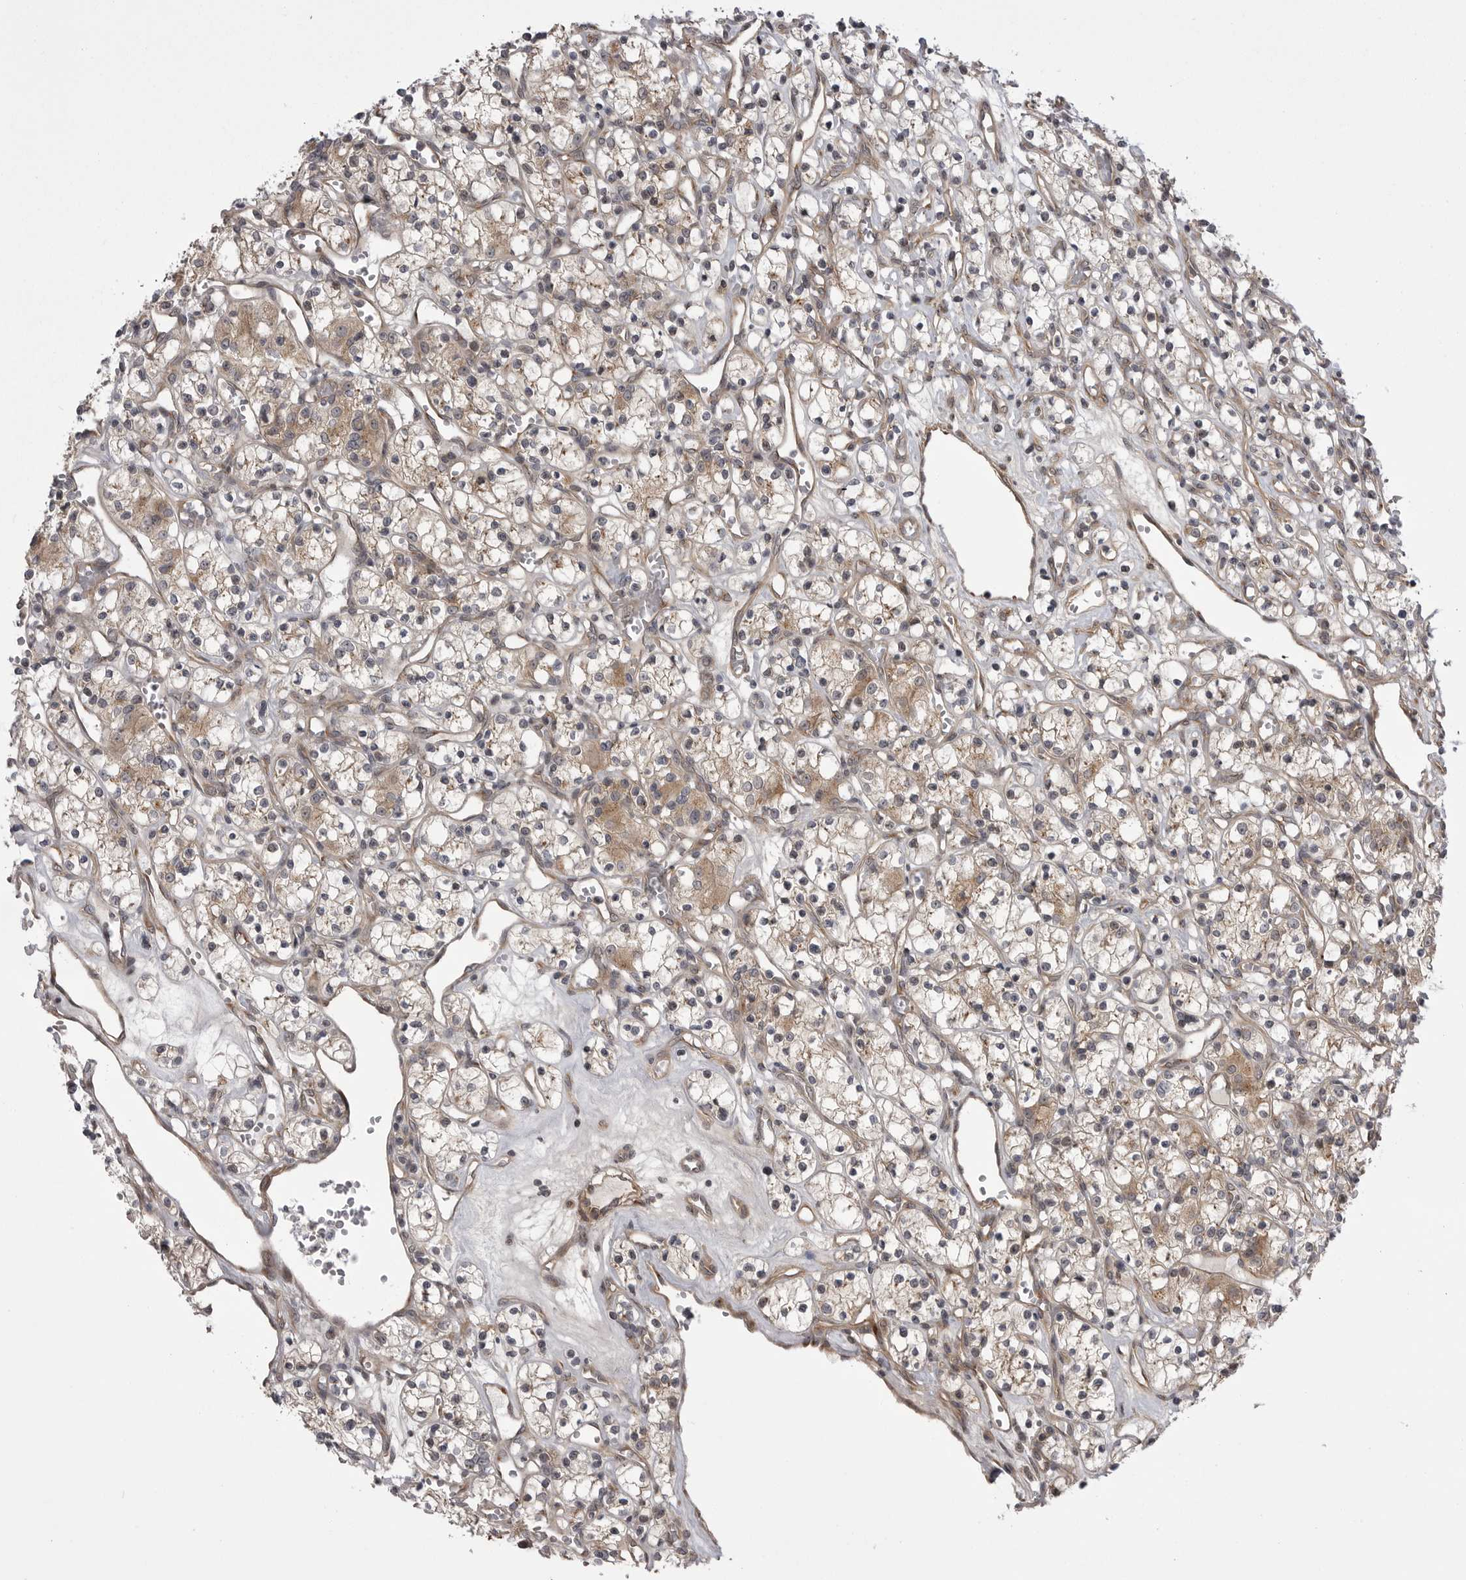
{"staining": {"intensity": "moderate", "quantity": "<25%", "location": "cytoplasmic/membranous"}, "tissue": "renal cancer", "cell_type": "Tumor cells", "image_type": "cancer", "snomed": [{"axis": "morphology", "description": "Adenocarcinoma, NOS"}, {"axis": "topography", "description": "Kidney"}], "caption": "IHC of human renal adenocarcinoma shows low levels of moderate cytoplasmic/membranous expression in about <25% of tumor cells.", "gene": "PDCL", "patient": {"sex": "female", "age": 59}}